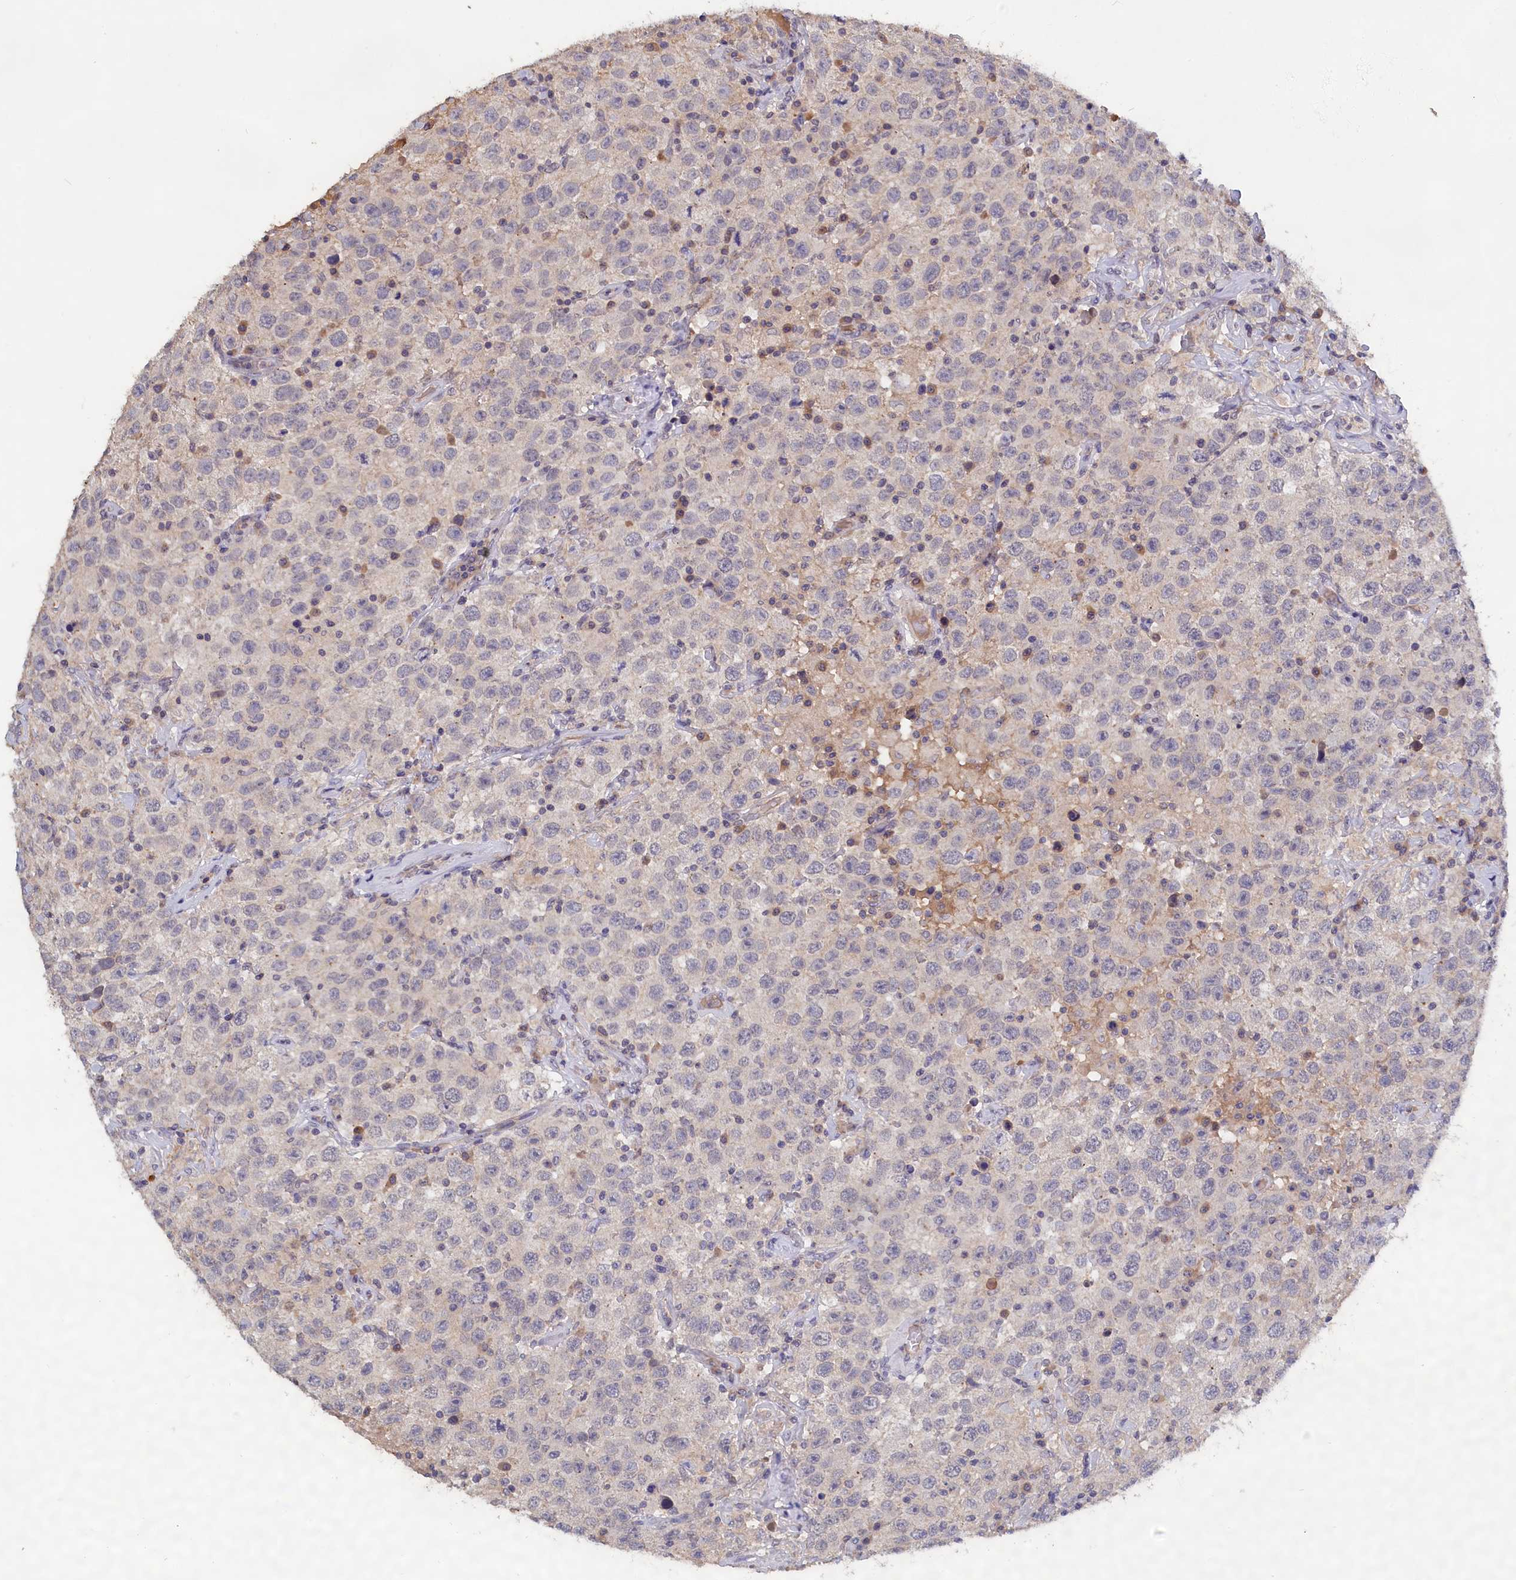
{"staining": {"intensity": "moderate", "quantity": "<25%", "location": "cytoplasmic/membranous"}, "tissue": "testis cancer", "cell_type": "Tumor cells", "image_type": "cancer", "snomed": [{"axis": "morphology", "description": "Seminoma, NOS"}, {"axis": "topography", "description": "Testis"}], "caption": "DAB immunohistochemical staining of human testis cancer exhibits moderate cytoplasmic/membranous protein expression in about <25% of tumor cells.", "gene": "CELF5", "patient": {"sex": "male", "age": 41}}